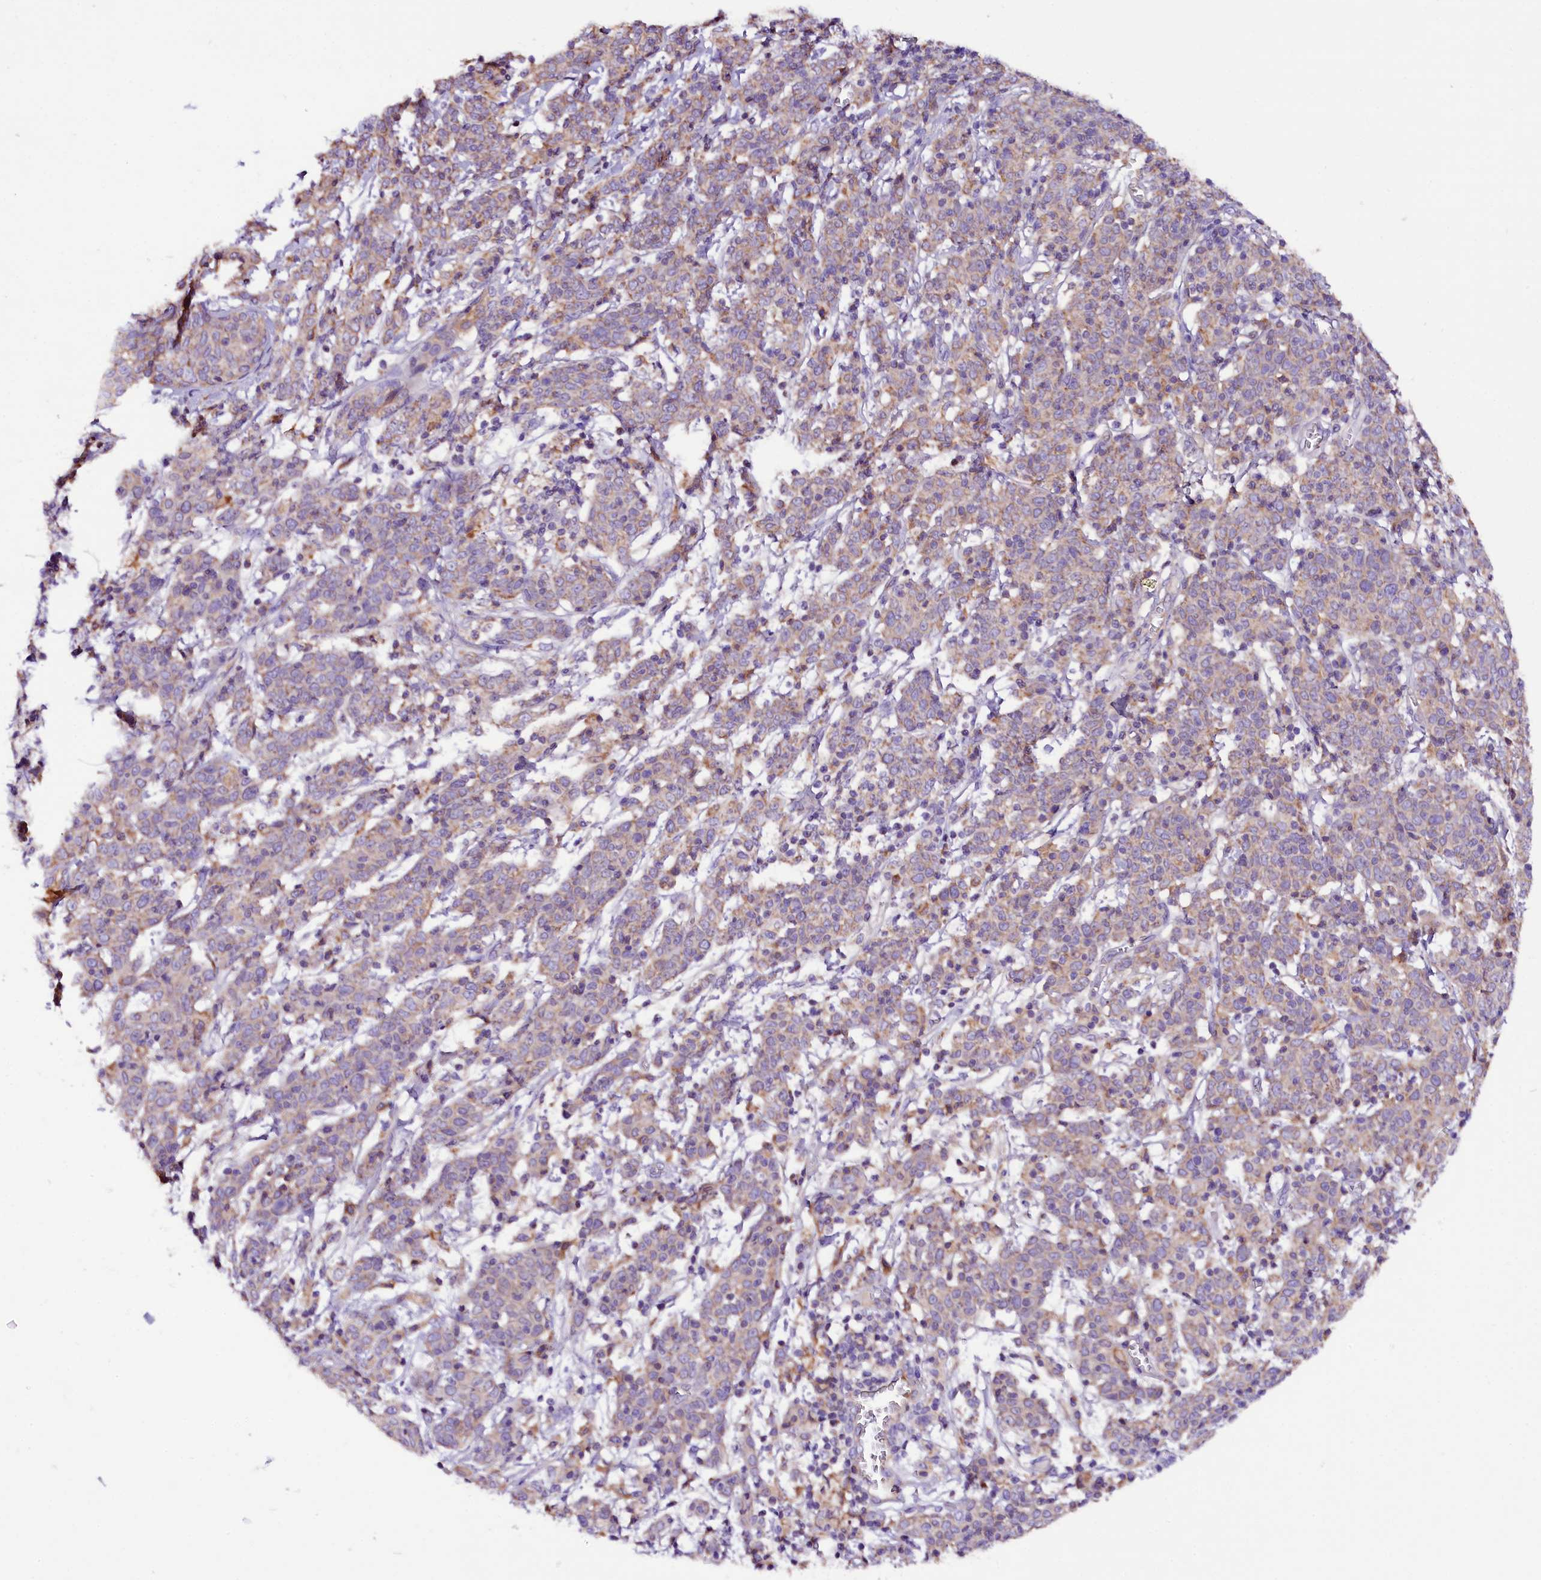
{"staining": {"intensity": "weak", "quantity": "<25%", "location": "cytoplasmic/membranous"}, "tissue": "cervical cancer", "cell_type": "Tumor cells", "image_type": "cancer", "snomed": [{"axis": "morphology", "description": "Squamous cell carcinoma, NOS"}, {"axis": "topography", "description": "Cervix"}], "caption": "IHC histopathology image of neoplastic tissue: human squamous cell carcinoma (cervical) stained with DAB (3,3'-diaminobenzidine) demonstrates no significant protein expression in tumor cells.", "gene": "SIX5", "patient": {"sex": "female", "age": 67}}